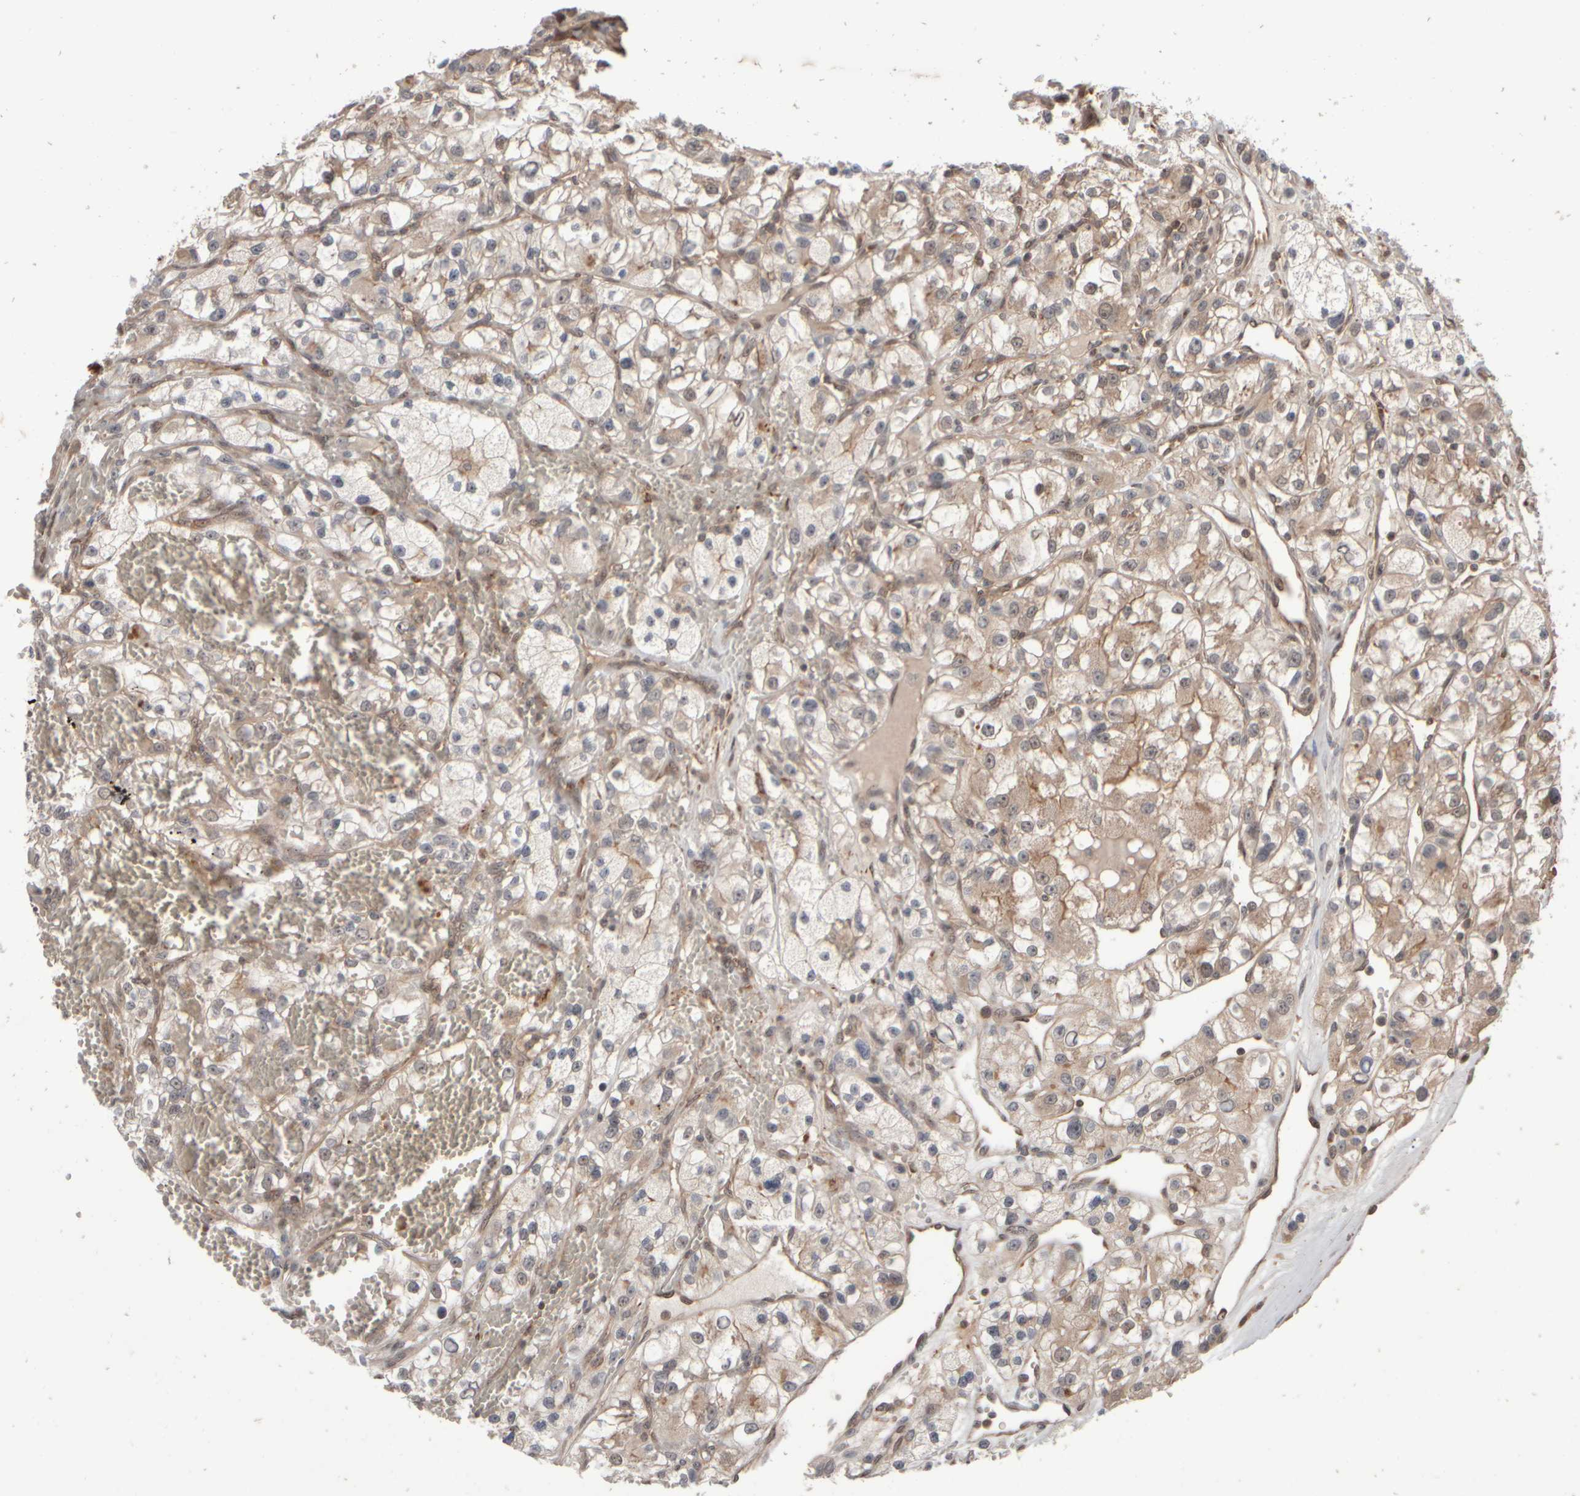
{"staining": {"intensity": "weak", "quantity": ">75%", "location": "cytoplasmic/membranous"}, "tissue": "renal cancer", "cell_type": "Tumor cells", "image_type": "cancer", "snomed": [{"axis": "morphology", "description": "Adenocarcinoma, NOS"}, {"axis": "topography", "description": "Kidney"}], "caption": "An immunohistochemistry photomicrograph of neoplastic tissue is shown. Protein staining in brown labels weak cytoplasmic/membranous positivity in renal cancer (adenocarcinoma) within tumor cells.", "gene": "ABHD11", "patient": {"sex": "female", "age": 57}}